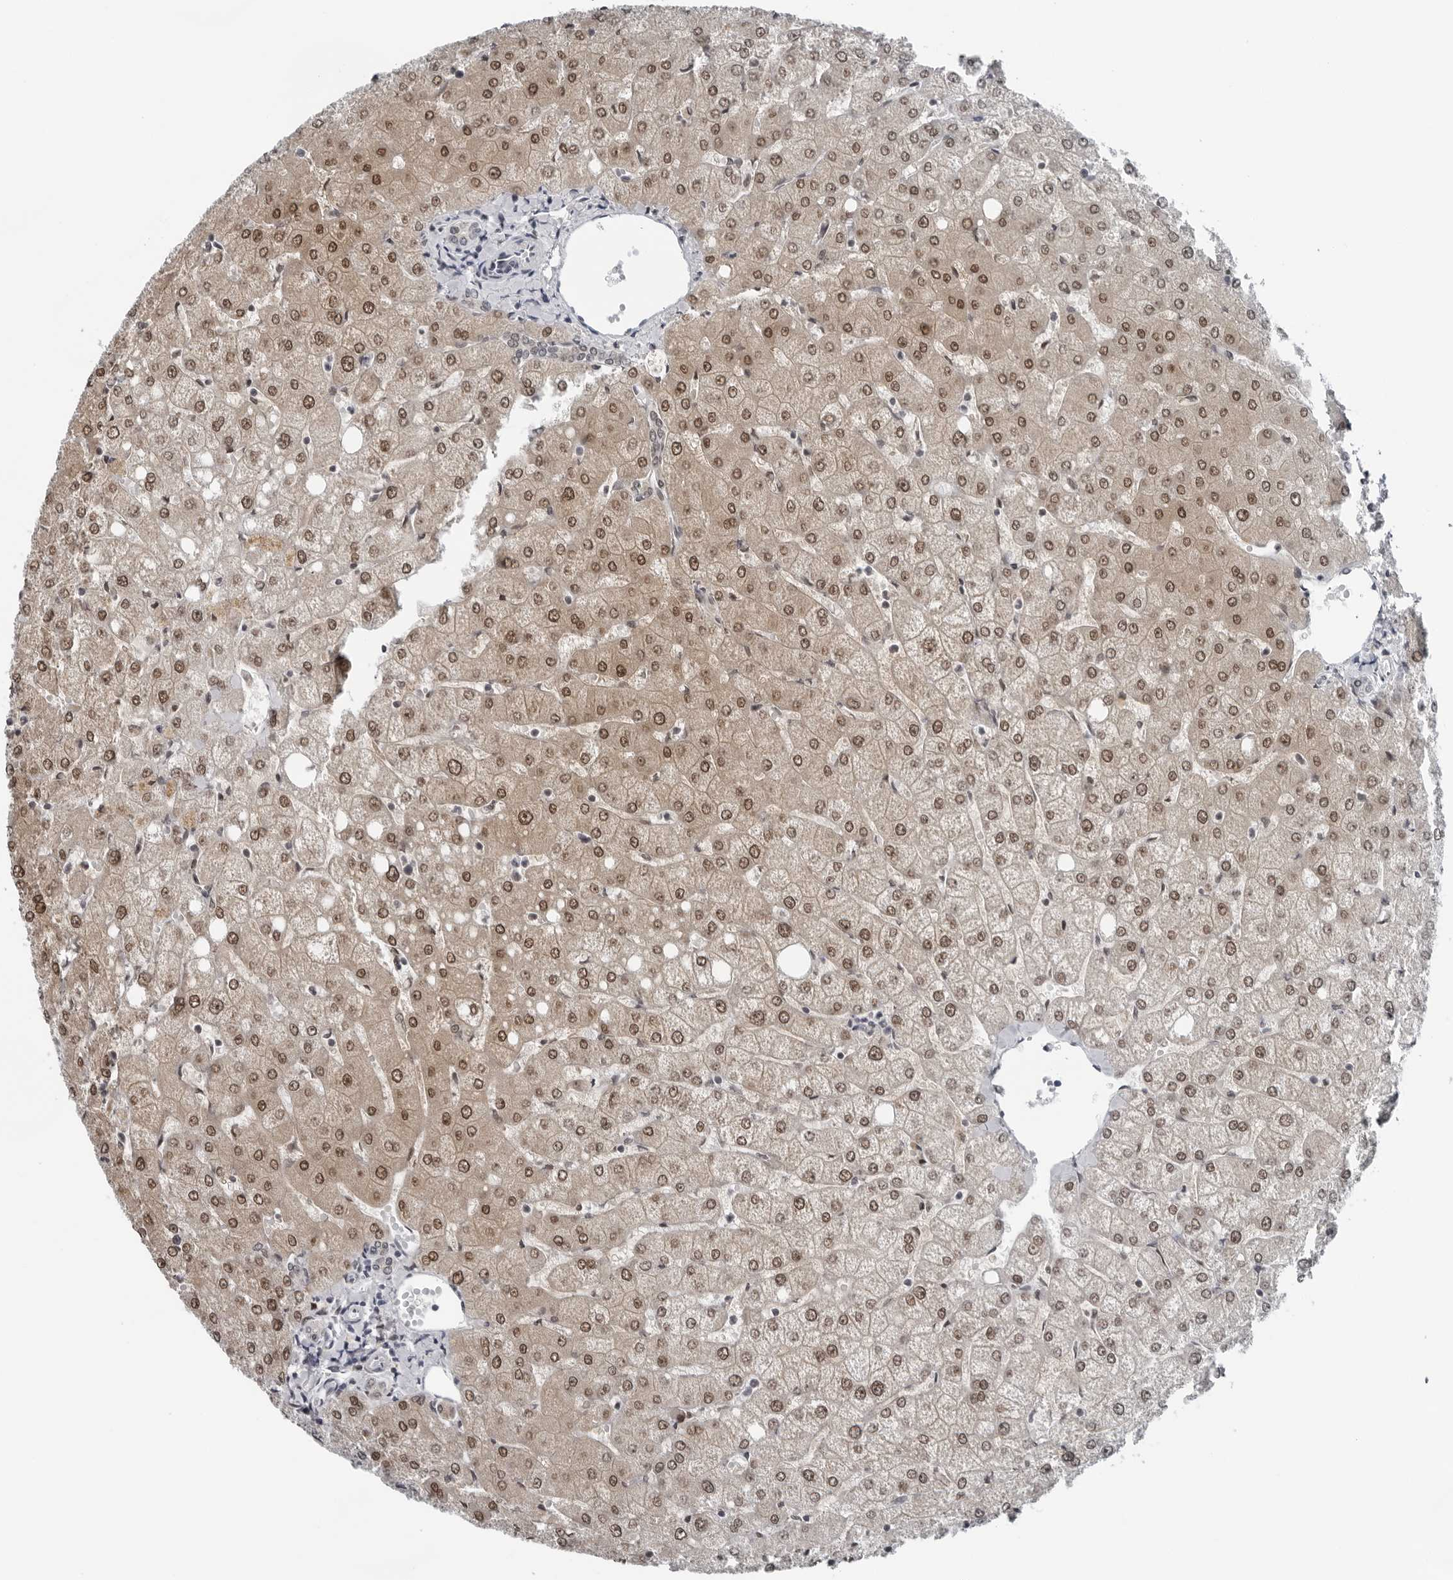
{"staining": {"intensity": "negative", "quantity": "none", "location": "none"}, "tissue": "liver", "cell_type": "Cholangiocytes", "image_type": "normal", "snomed": [{"axis": "morphology", "description": "Normal tissue, NOS"}, {"axis": "topography", "description": "Liver"}], "caption": "Protein analysis of benign liver reveals no significant positivity in cholangiocytes. (Brightfield microscopy of DAB immunohistochemistry (IHC) at high magnification).", "gene": "PPP1R42", "patient": {"sex": "female", "age": 54}}